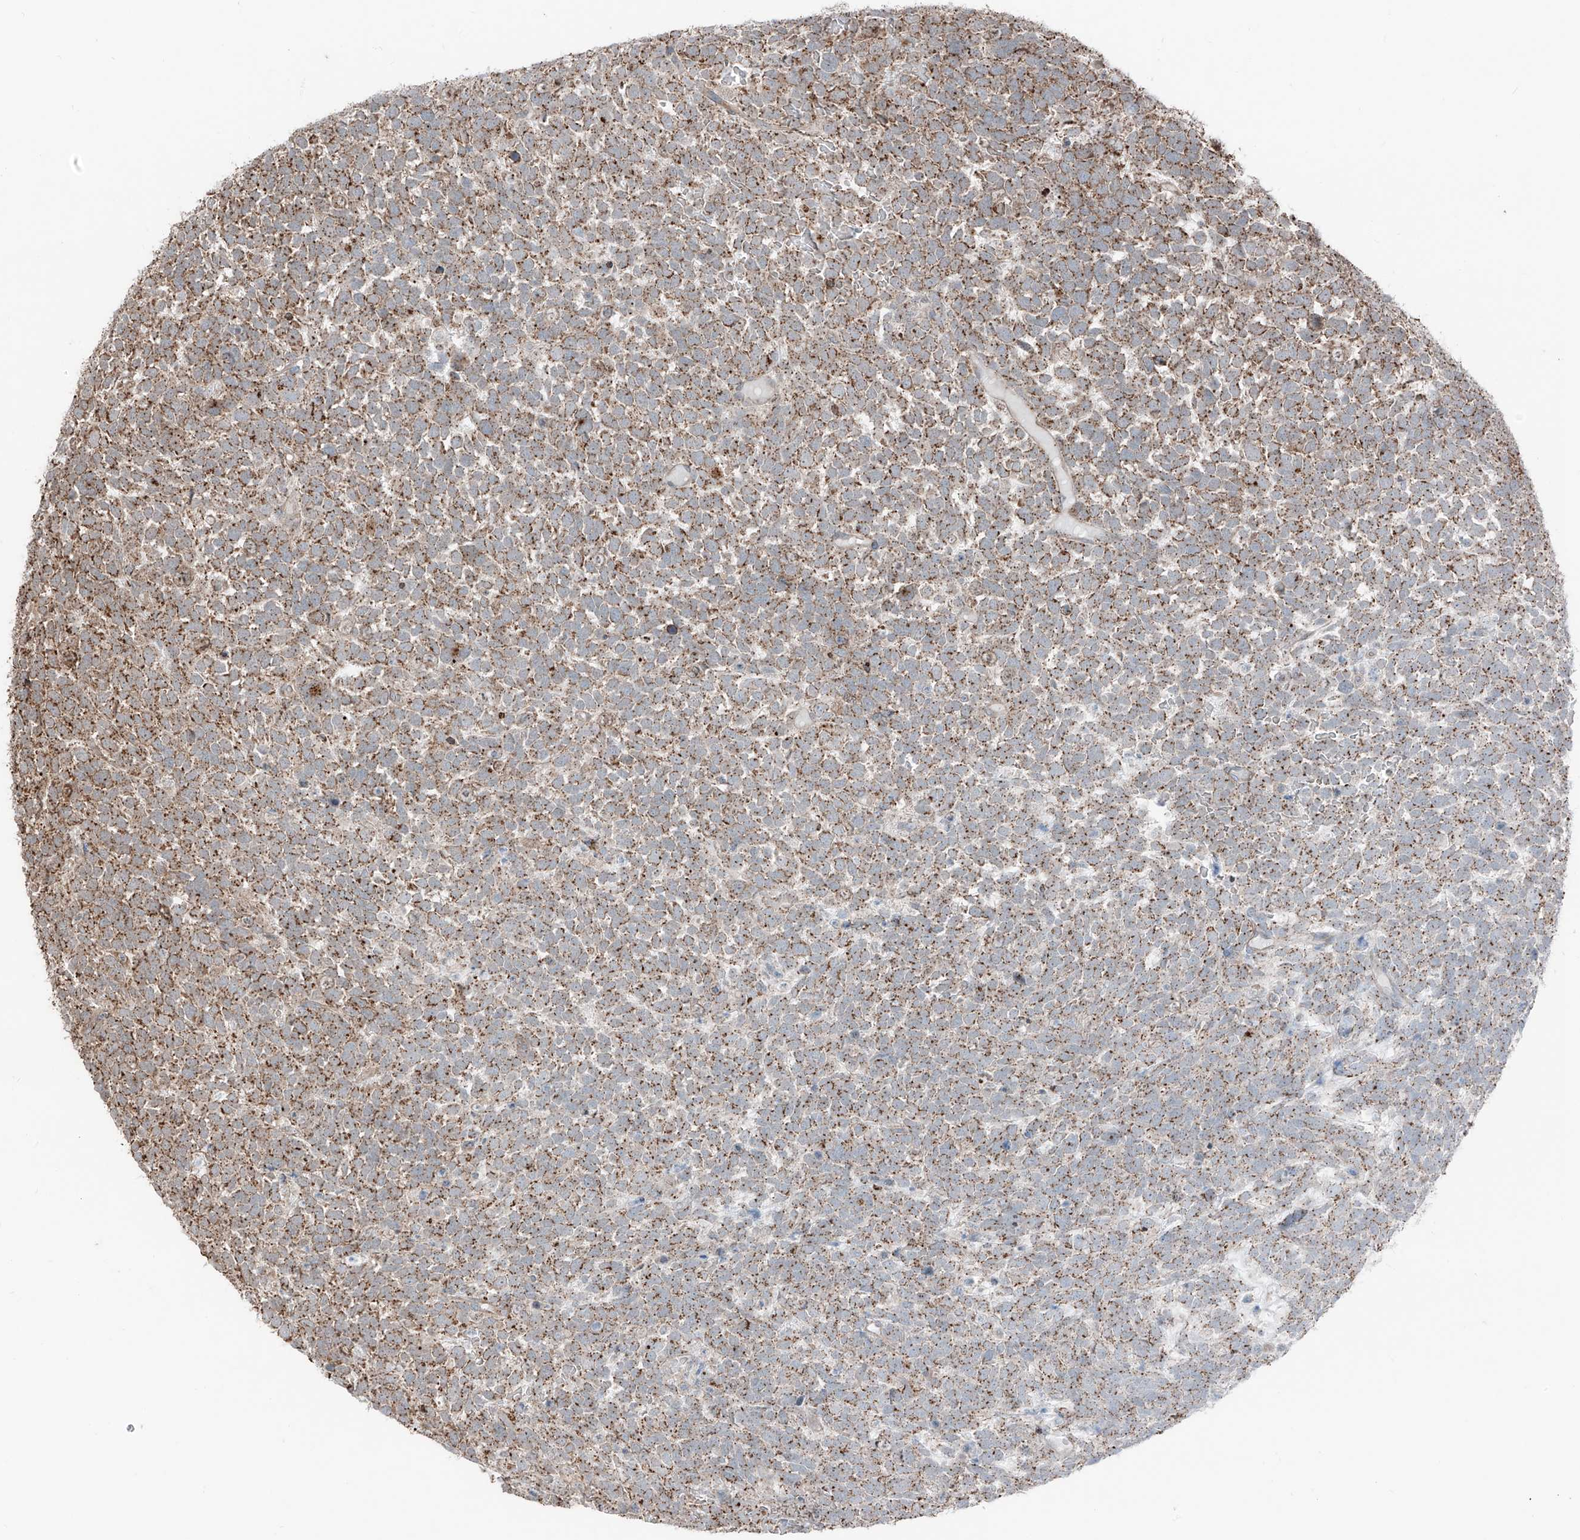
{"staining": {"intensity": "moderate", "quantity": ">75%", "location": "cytoplasmic/membranous"}, "tissue": "urothelial cancer", "cell_type": "Tumor cells", "image_type": "cancer", "snomed": [{"axis": "morphology", "description": "Urothelial carcinoma, High grade"}, {"axis": "topography", "description": "Urinary bladder"}], "caption": "Urothelial cancer was stained to show a protein in brown. There is medium levels of moderate cytoplasmic/membranous positivity in approximately >75% of tumor cells.", "gene": "CEP162", "patient": {"sex": "female", "age": 82}}